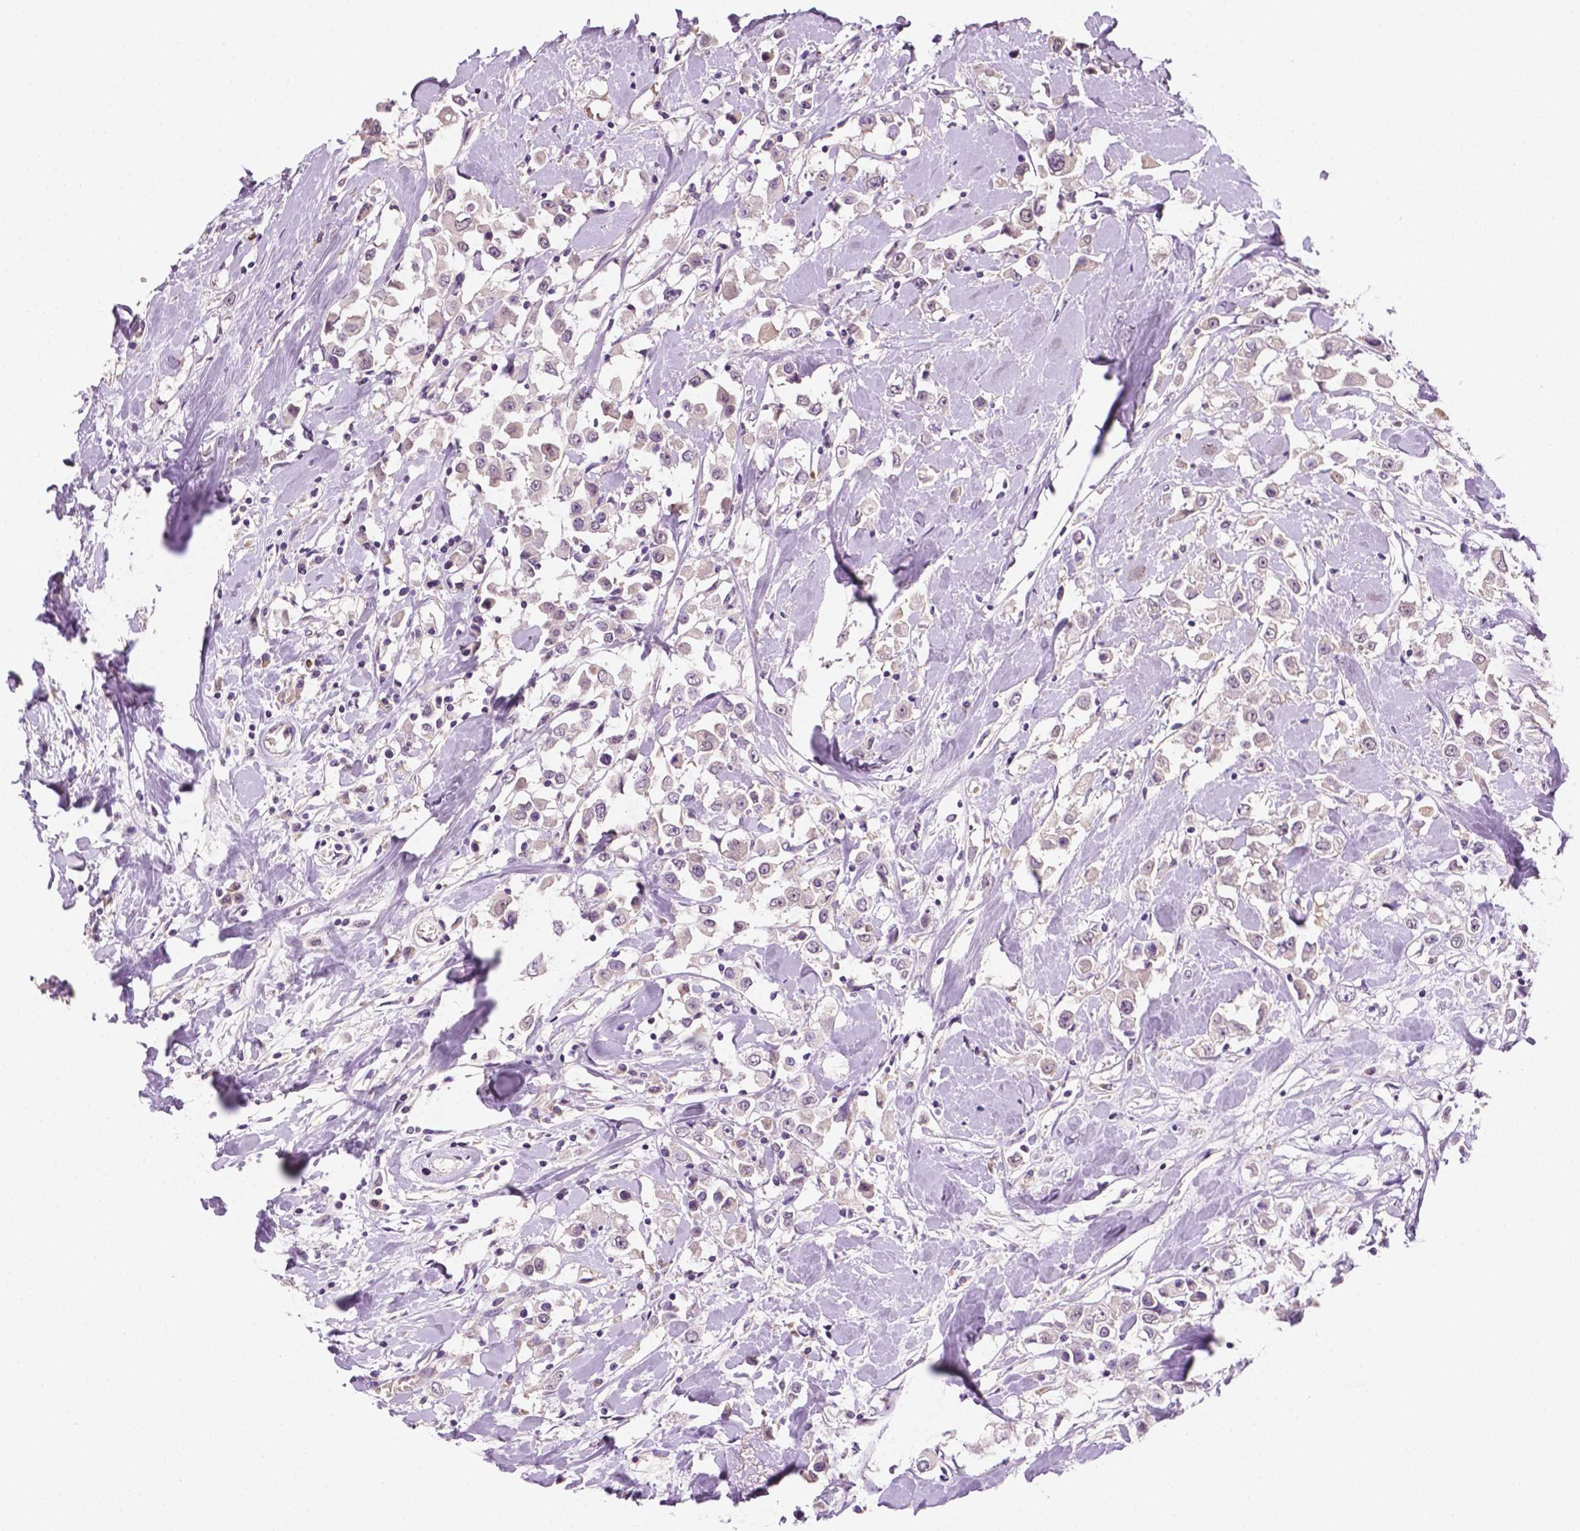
{"staining": {"intensity": "negative", "quantity": "none", "location": "none"}, "tissue": "breast cancer", "cell_type": "Tumor cells", "image_type": "cancer", "snomed": [{"axis": "morphology", "description": "Duct carcinoma"}, {"axis": "topography", "description": "Breast"}], "caption": "There is no significant positivity in tumor cells of infiltrating ductal carcinoma (breast).", "gene": "MROH6", "patient": {"sex": "female", "age": 61}}